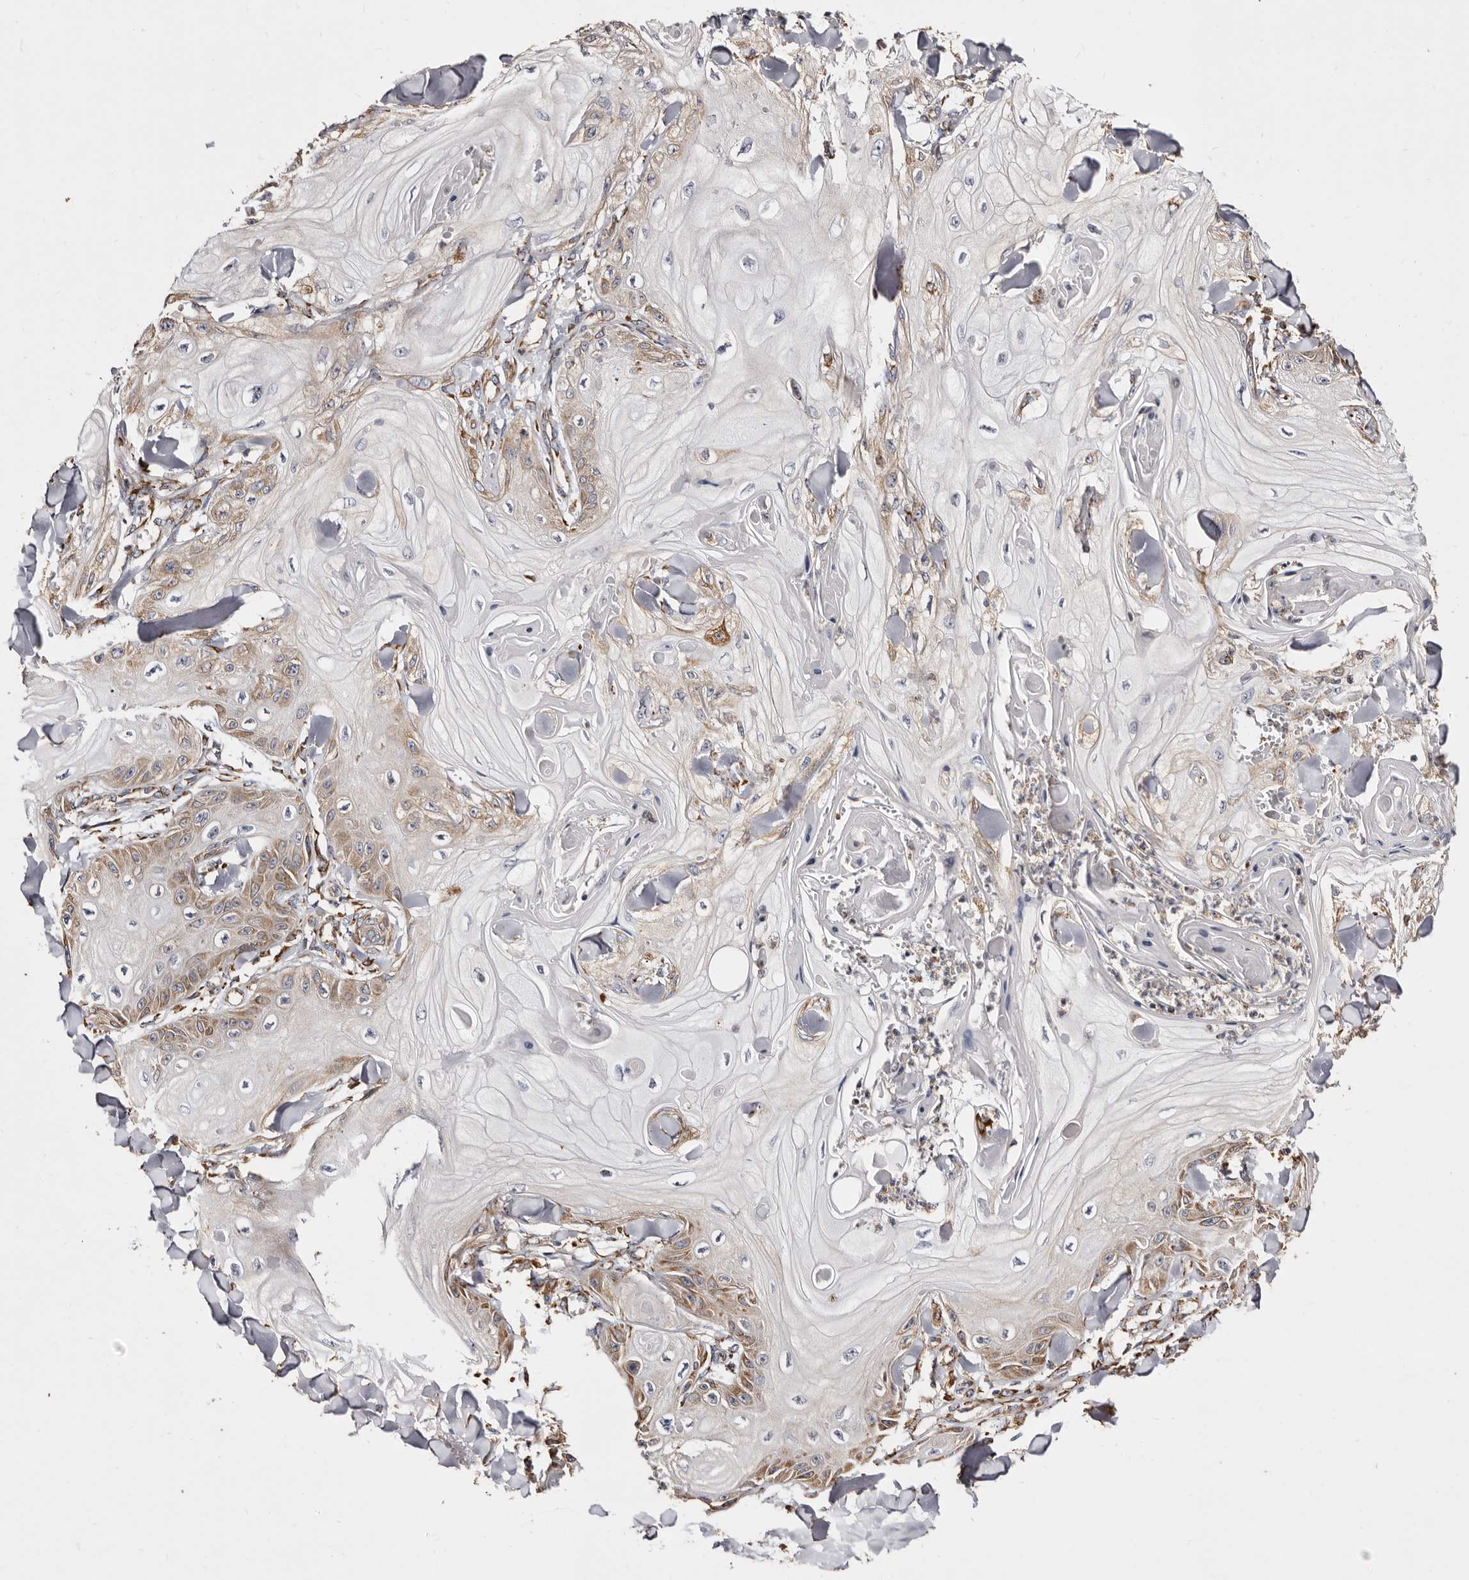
{"staining": {"intensity": "moderate", "quantity": "25%-75%", "location": "cytoplasmic/membranous"}, "tissue": "skin cancer", "cell_type": "Tumor cells", "image_type": "cancer", "snomed": [{"axis": "morphology", "description": "Squamous cell carcinoma, NOS"}, {"axis": "topography", "description": "Skin"}], "caption": "High-magnification brightfield microscopy of squamous cell carcinoma (skin) stained with DAB (3,3'-diaminobenzidine) (brown) and counterstained with hematoxylin (blue). tumor cells exhibit moderate cytoplasmic/membranous expression is appreciated in about25%-75% of cells.", "gene": "ACBD6", "patient": {"sex": "male", "age": 74}}